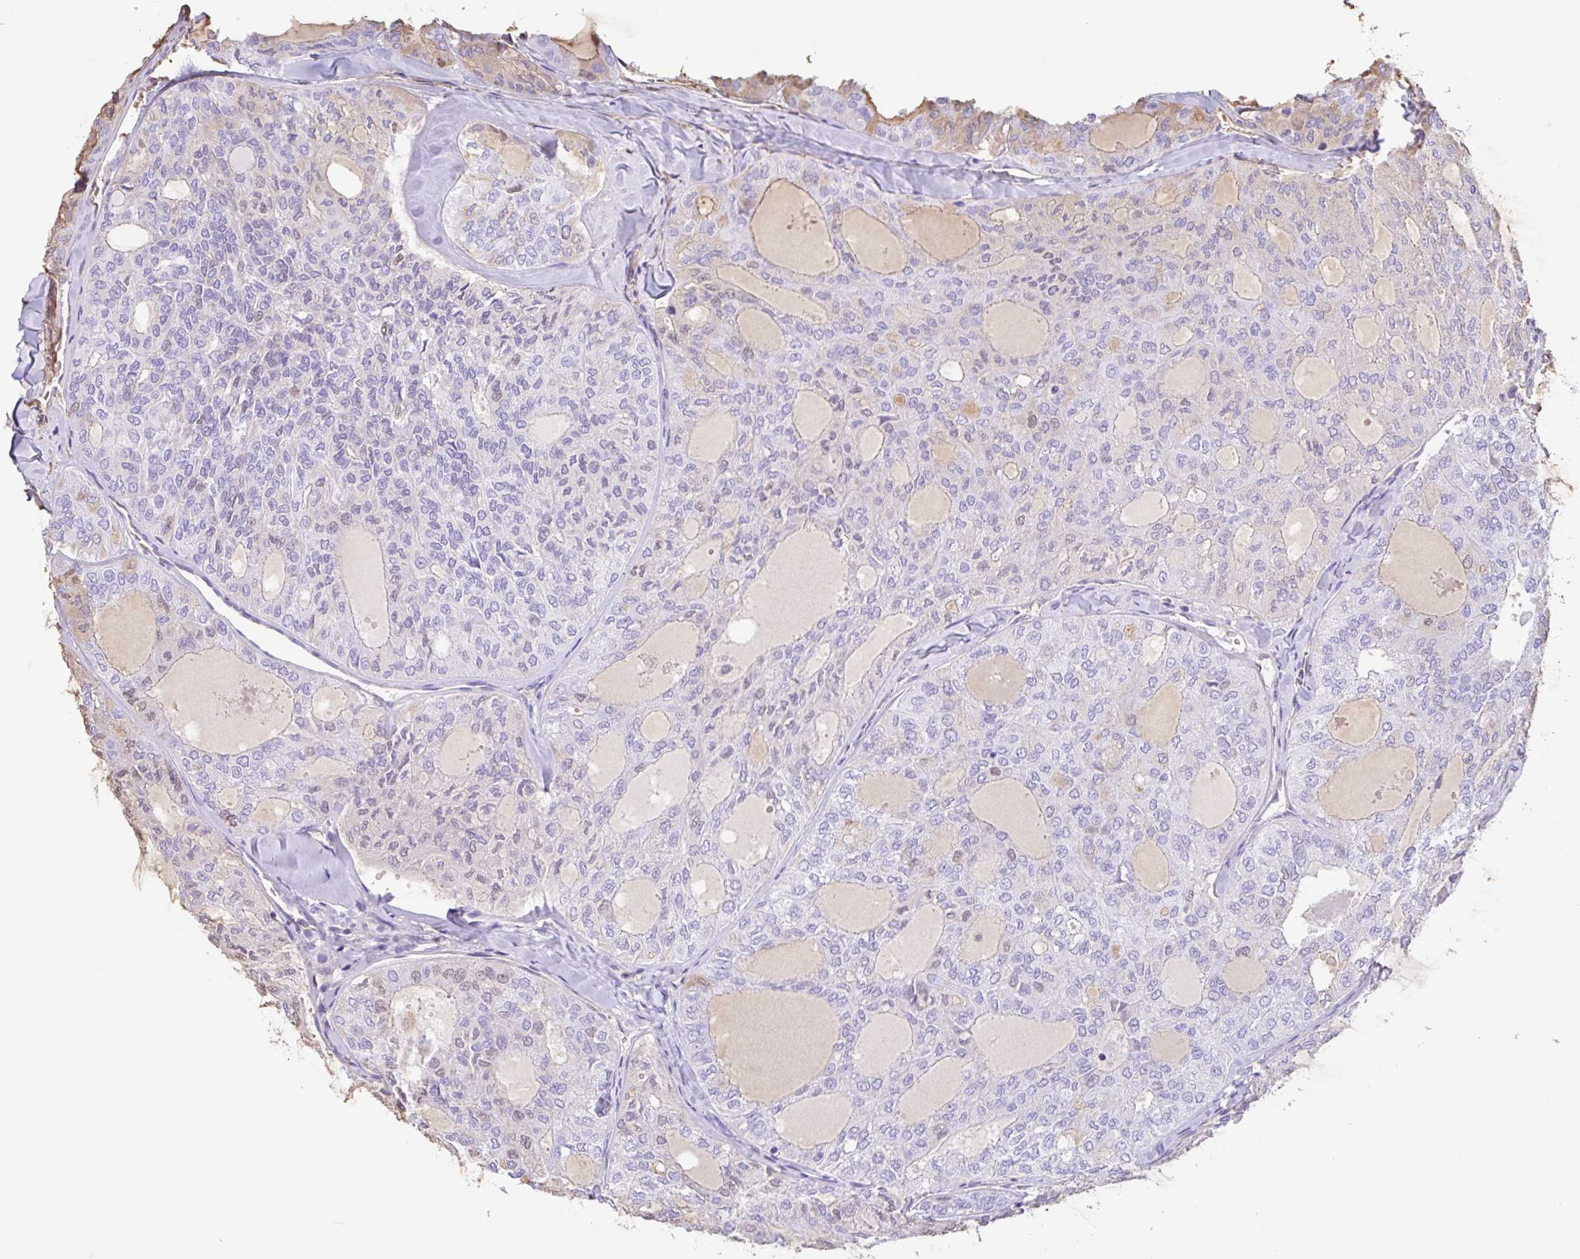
{"staining": {"intensity": "negative", "quantity": "none", "location": "none"}, "tissue": "thyroid cancer", "cell_type": "Tumor cells", "image_type": "cancer", "snomed": [{"axis": "morphology", "description": "Follicular adenoma carcinoma, NOS"}, {"axis": "topography", "description": "Thyroid gland"}], "caption": "Human thyroid cancer stained for a protein using IHC reveals no expression in tumor cells.", "gene": "HOXC12", "patient": {"sex": "male", "age": 75}}